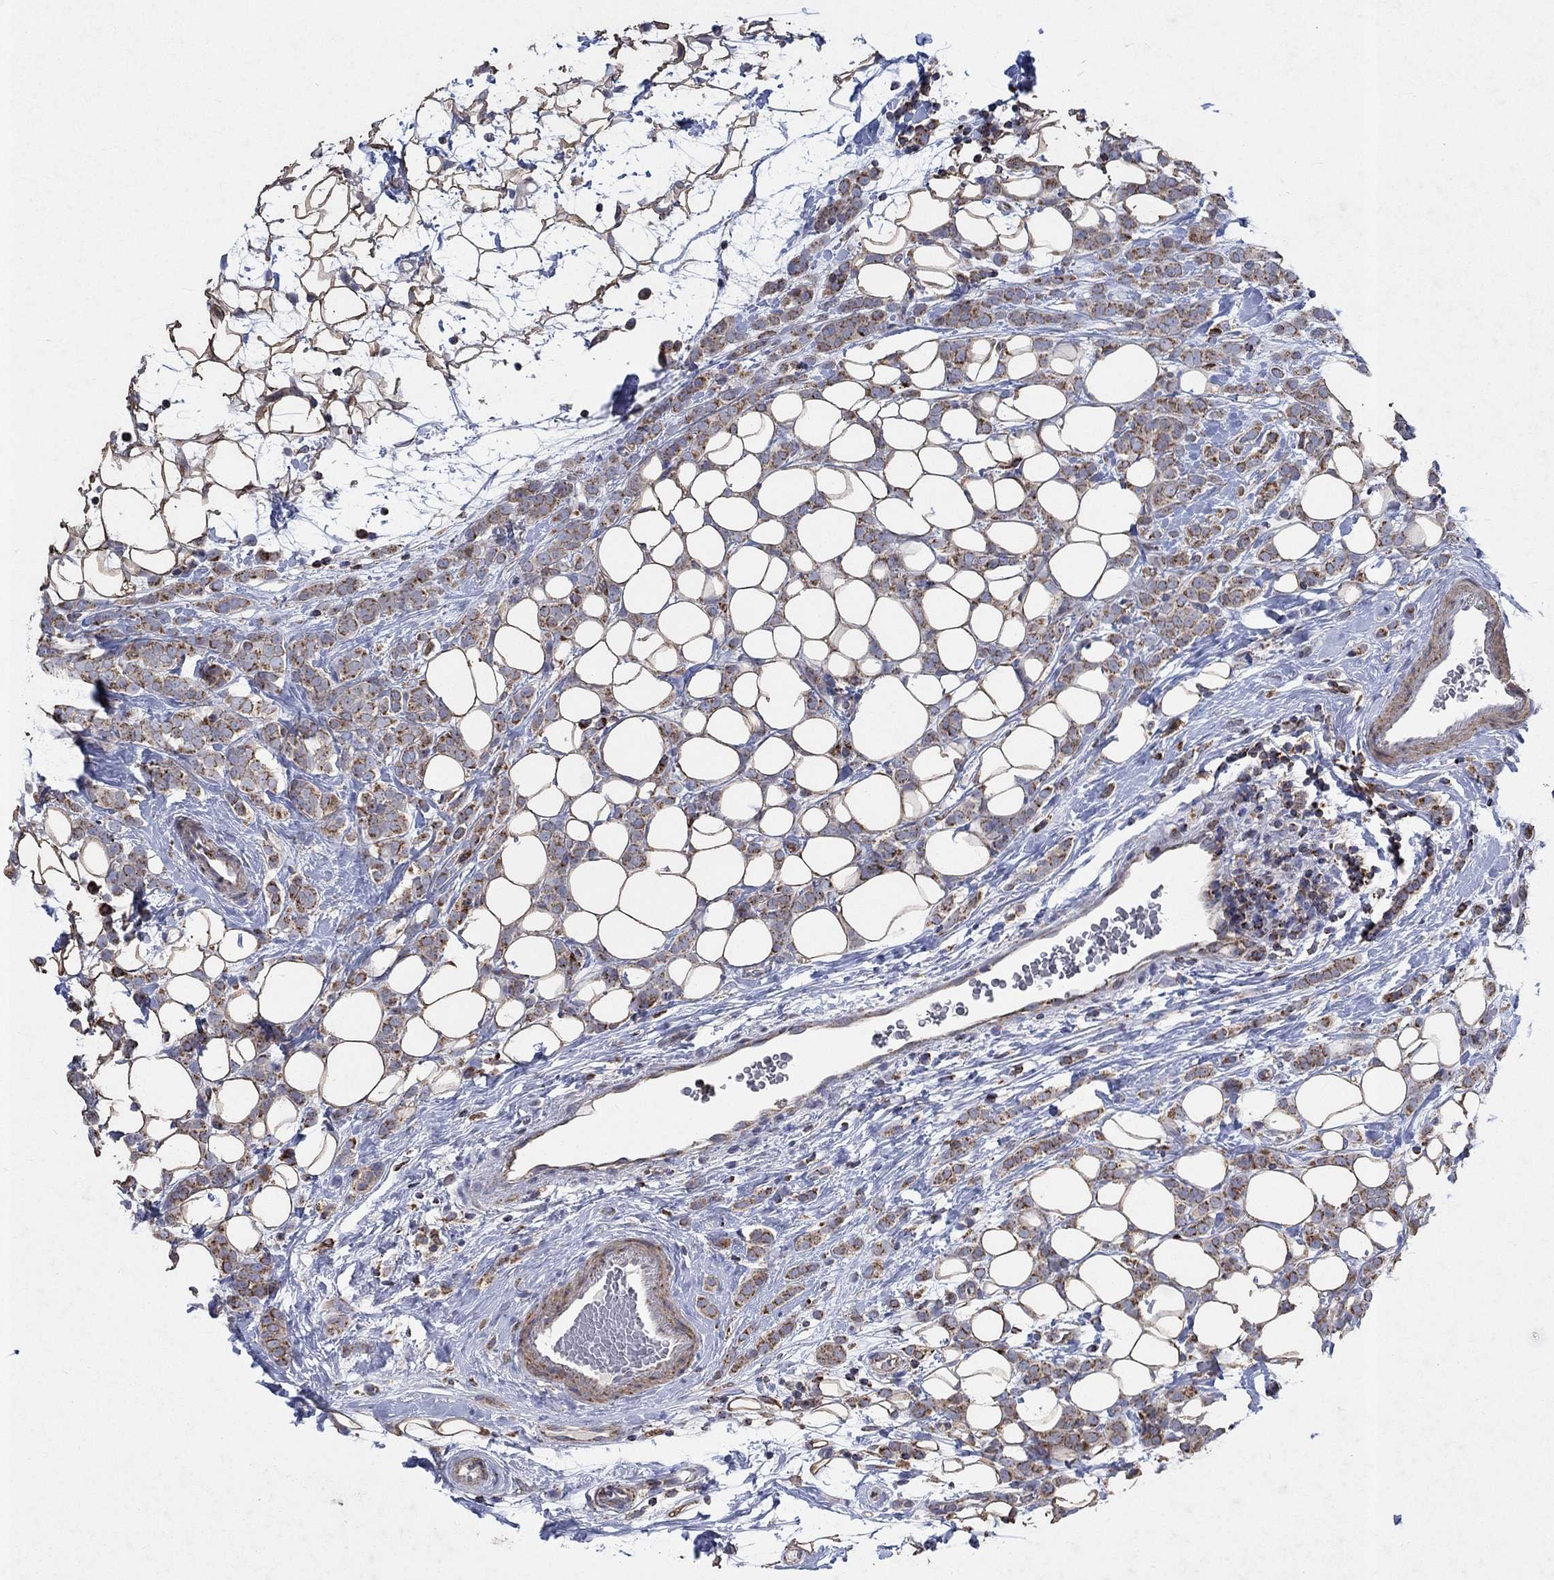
{"staining": {"intensity": "strong", "quantity": "25%-75%", "location": "cytoplasmic/membranous"}, "tissue": "breast cancer", "cell_type": "Tumor cells", "image_type": "cancer", "snomed": [{"axis": "morphology", "description": "Lobular carcinoma"}, {"axis": "topography", "description": "Breast"}], "caption": "Immunohistochemistry of human breast cancer (lobular carcinoma) shows high levels of strong cytoplasmic/membranous staining in about 25%-75% of tumor cells. The staining was performed using DAB to visualize the protein expression in brown, while the nuclei were stained in blue with hematoxylin (Magnification: 20x).", "gene": "NCEH1", "patient": {"sex": "female", "age": 49}}